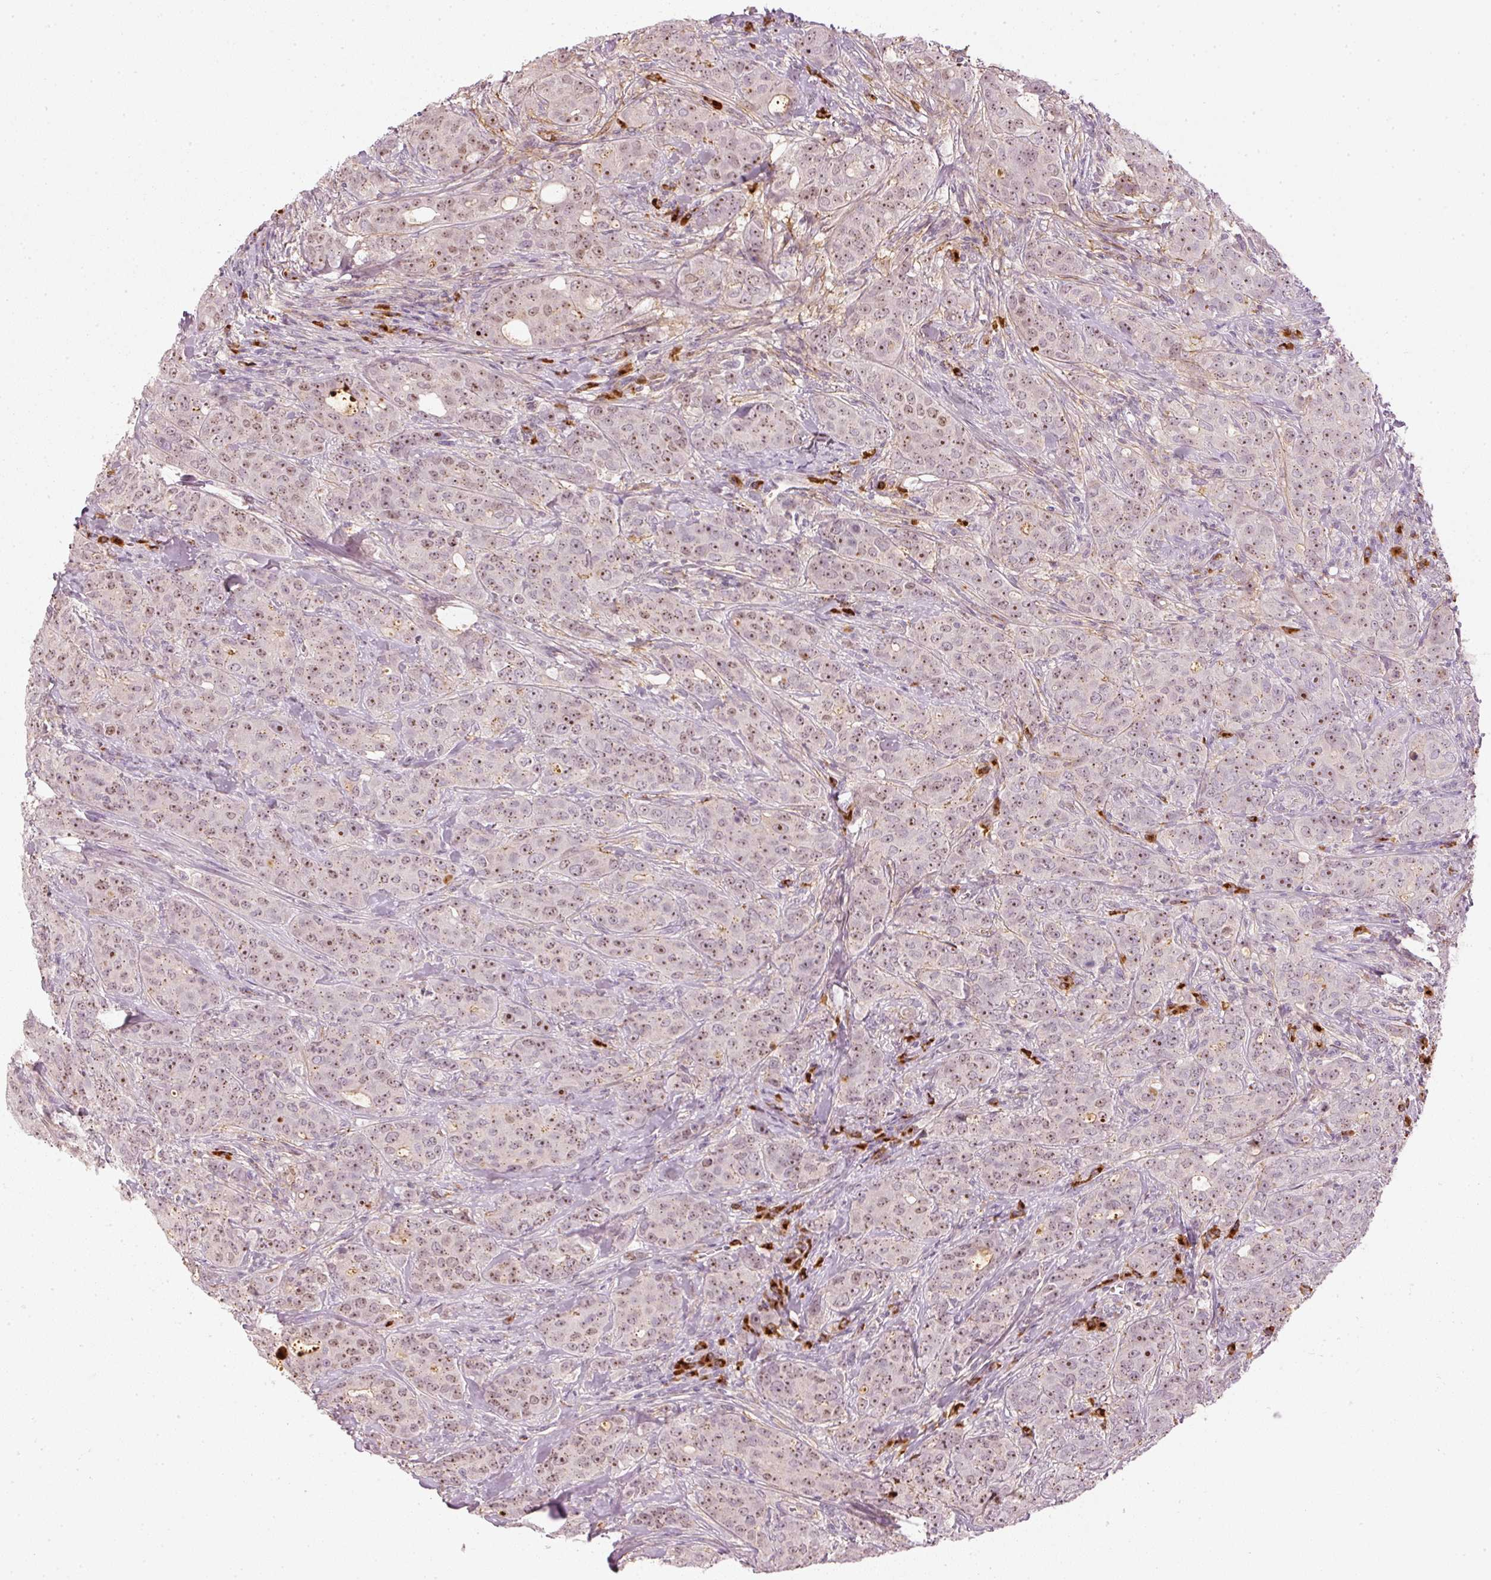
{"staining": {"intensity": "moderate", "quantity": ">75%", "location": "nuclear"}, "tissue": "breast cancer", "cell_type": "Tumor cells", "image_type": "cancer", "snomed": [{"axis": "morphology", "description": "Duct carcinoma"}, {"axis": "topography", "description": "Breast"}], "caption": "Breast cancer was stained to show a protein in brown. There is medium levels of moderate nuclear staining in about >75% of tumor cells.", "gene": "VCAM1", "patient": {"sex": "female", "age": 43}}